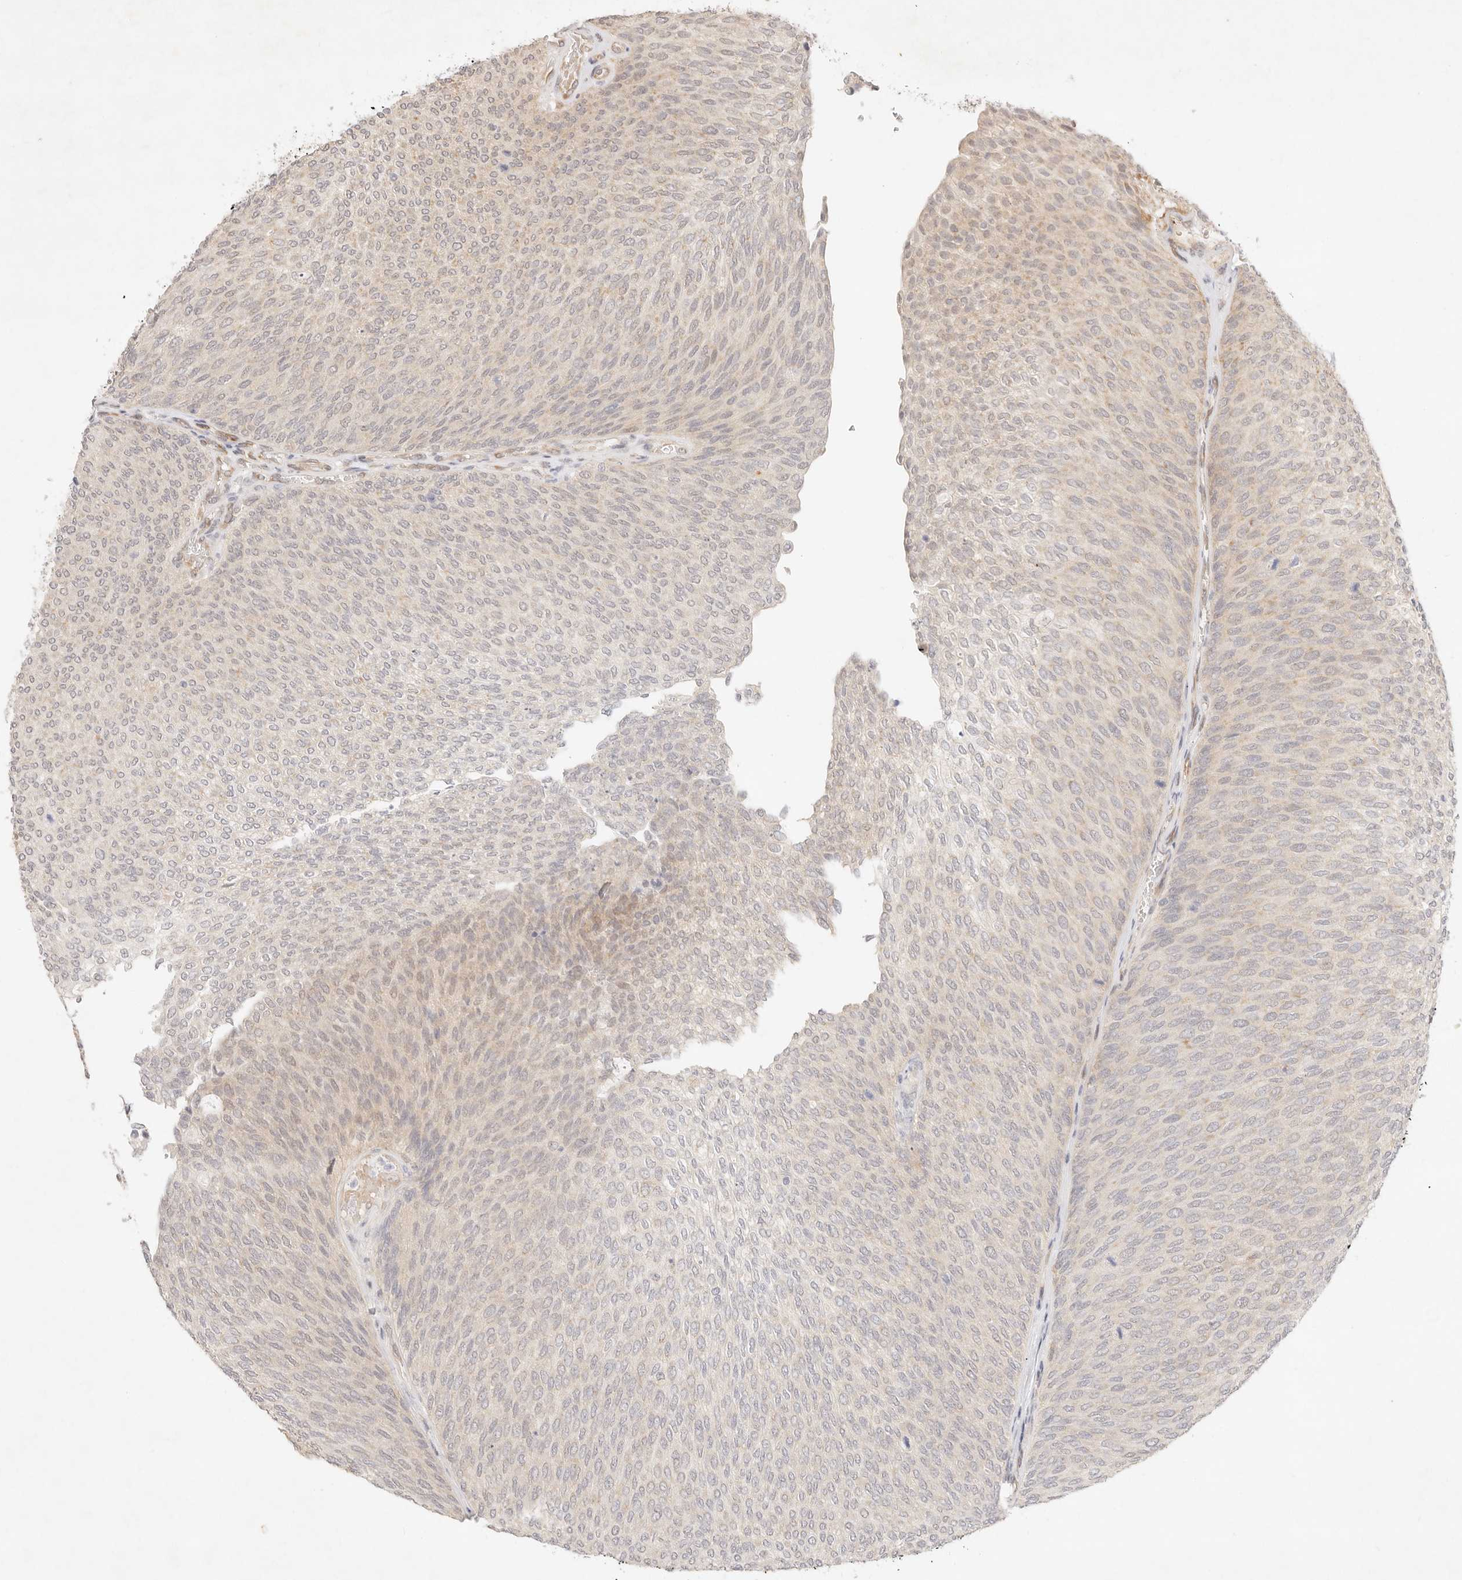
{"staining": {"intensity": "weak", "quantity": "<25%", "location": "nuclear"}, "tissue": "urothelial cancer", "cell_type": "Tumor cells", "image_type": "cancer", "snomed": [{"axis": "morphology", "description": "Urothelial carcinoma, Low grade"}, {"axis": "topography", "description": "Urinary bladder"}], "caption": "Immunohistochemical staining of human urothelial cancer shows no significant positivity in tumor cells.", "gene": "GPR156", "patient": {"sex": "female", "age": 79}}